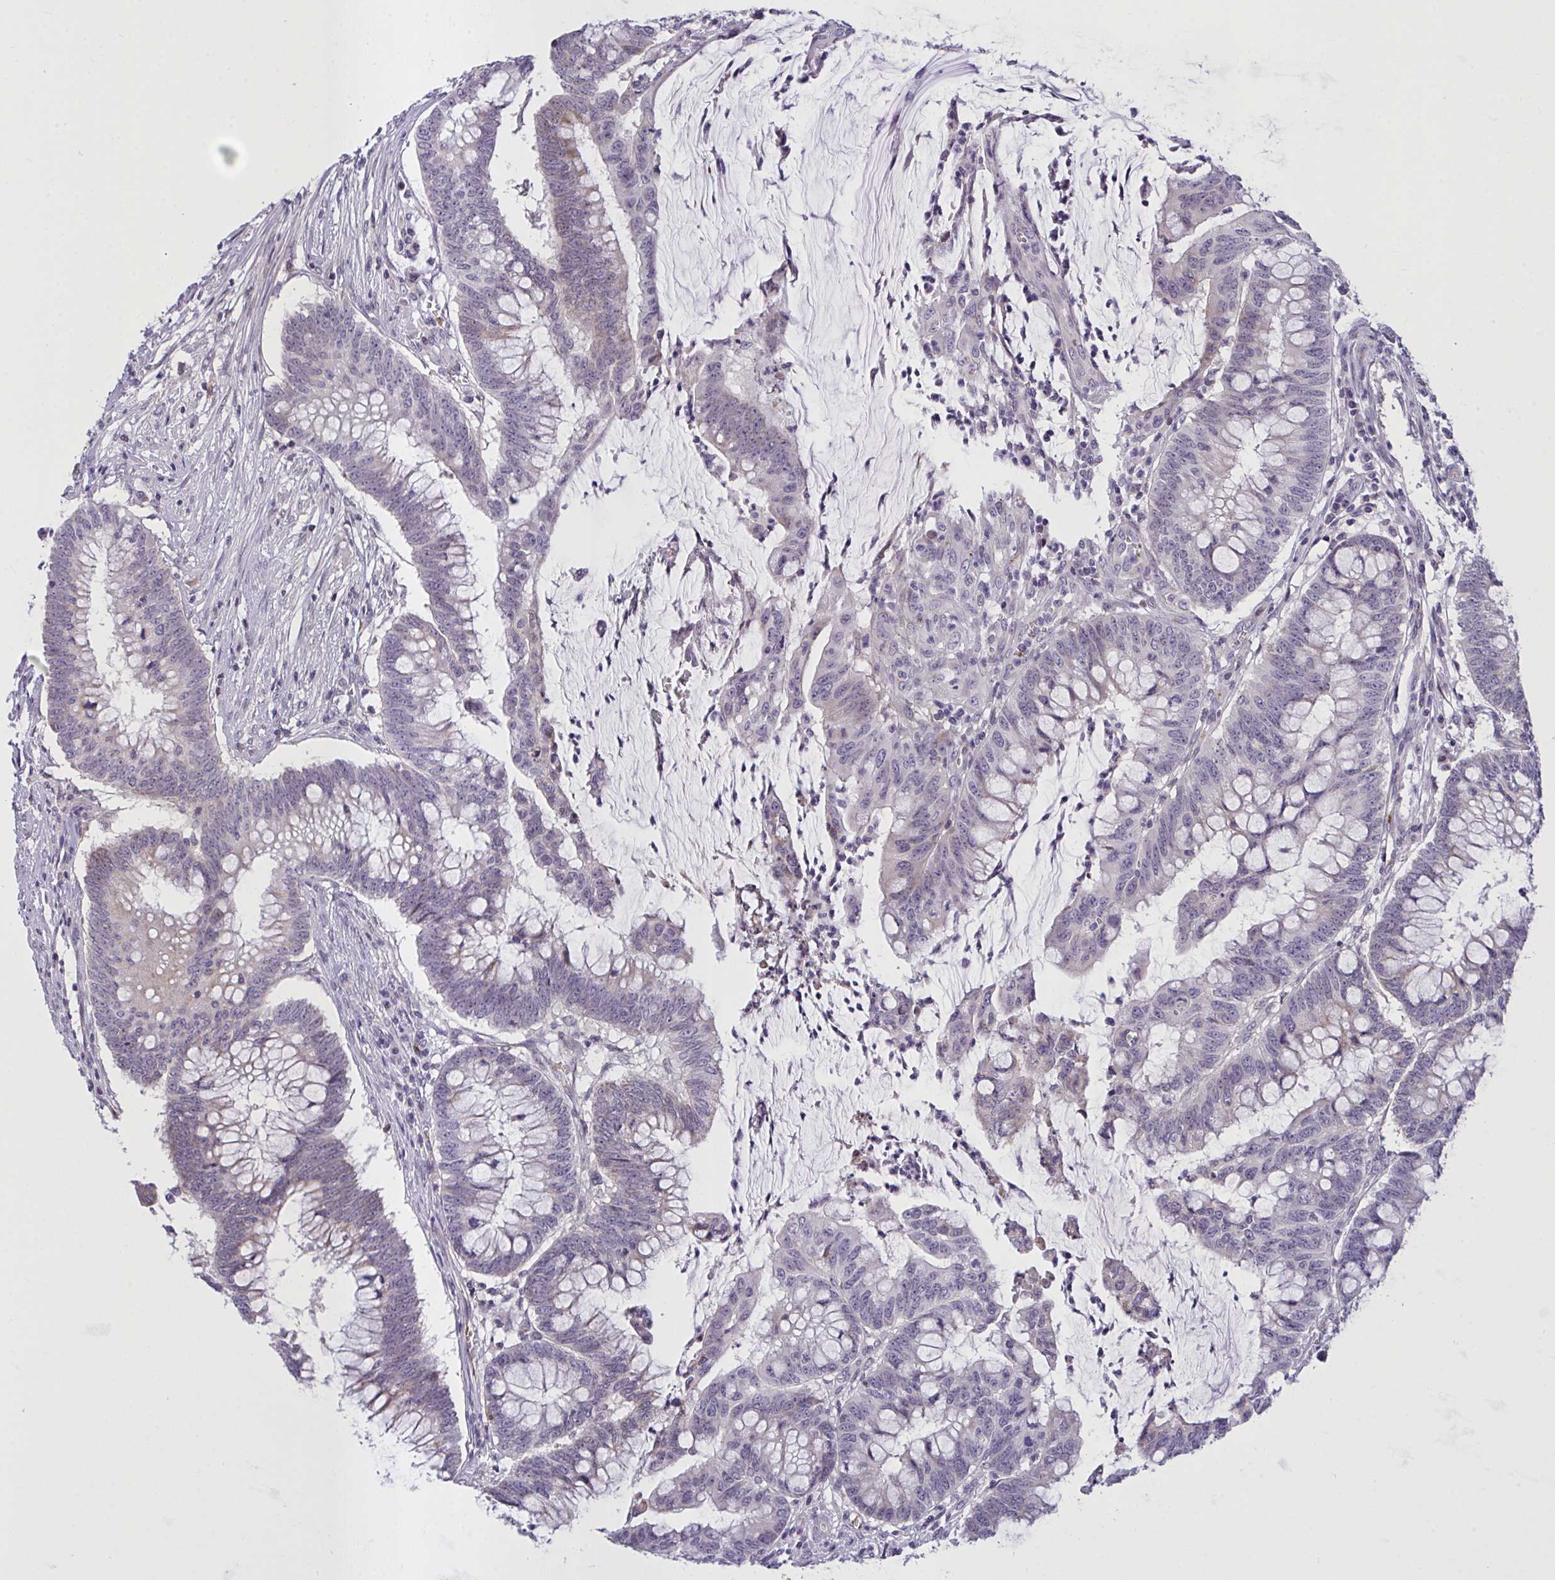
{"staining": {"intensity": "weak", "quantity": "<25%", "location": "cytoplasmic/membranous"}, "tissue": "colorectal cancer", "cell_type": "Tumor cells", "image_type": "cancer", "snomed": [{"axis": "morphology", "description": "Adenocarcinoma, NOS"}, {"axis": "topography", "description": "Colon"}], "caption": "Tumor cells are negative for brown protein staining in adenocarcinoma (colorectal).", "gene": "SEMA6B", "patient": {"sex": "male", "age": 62}}